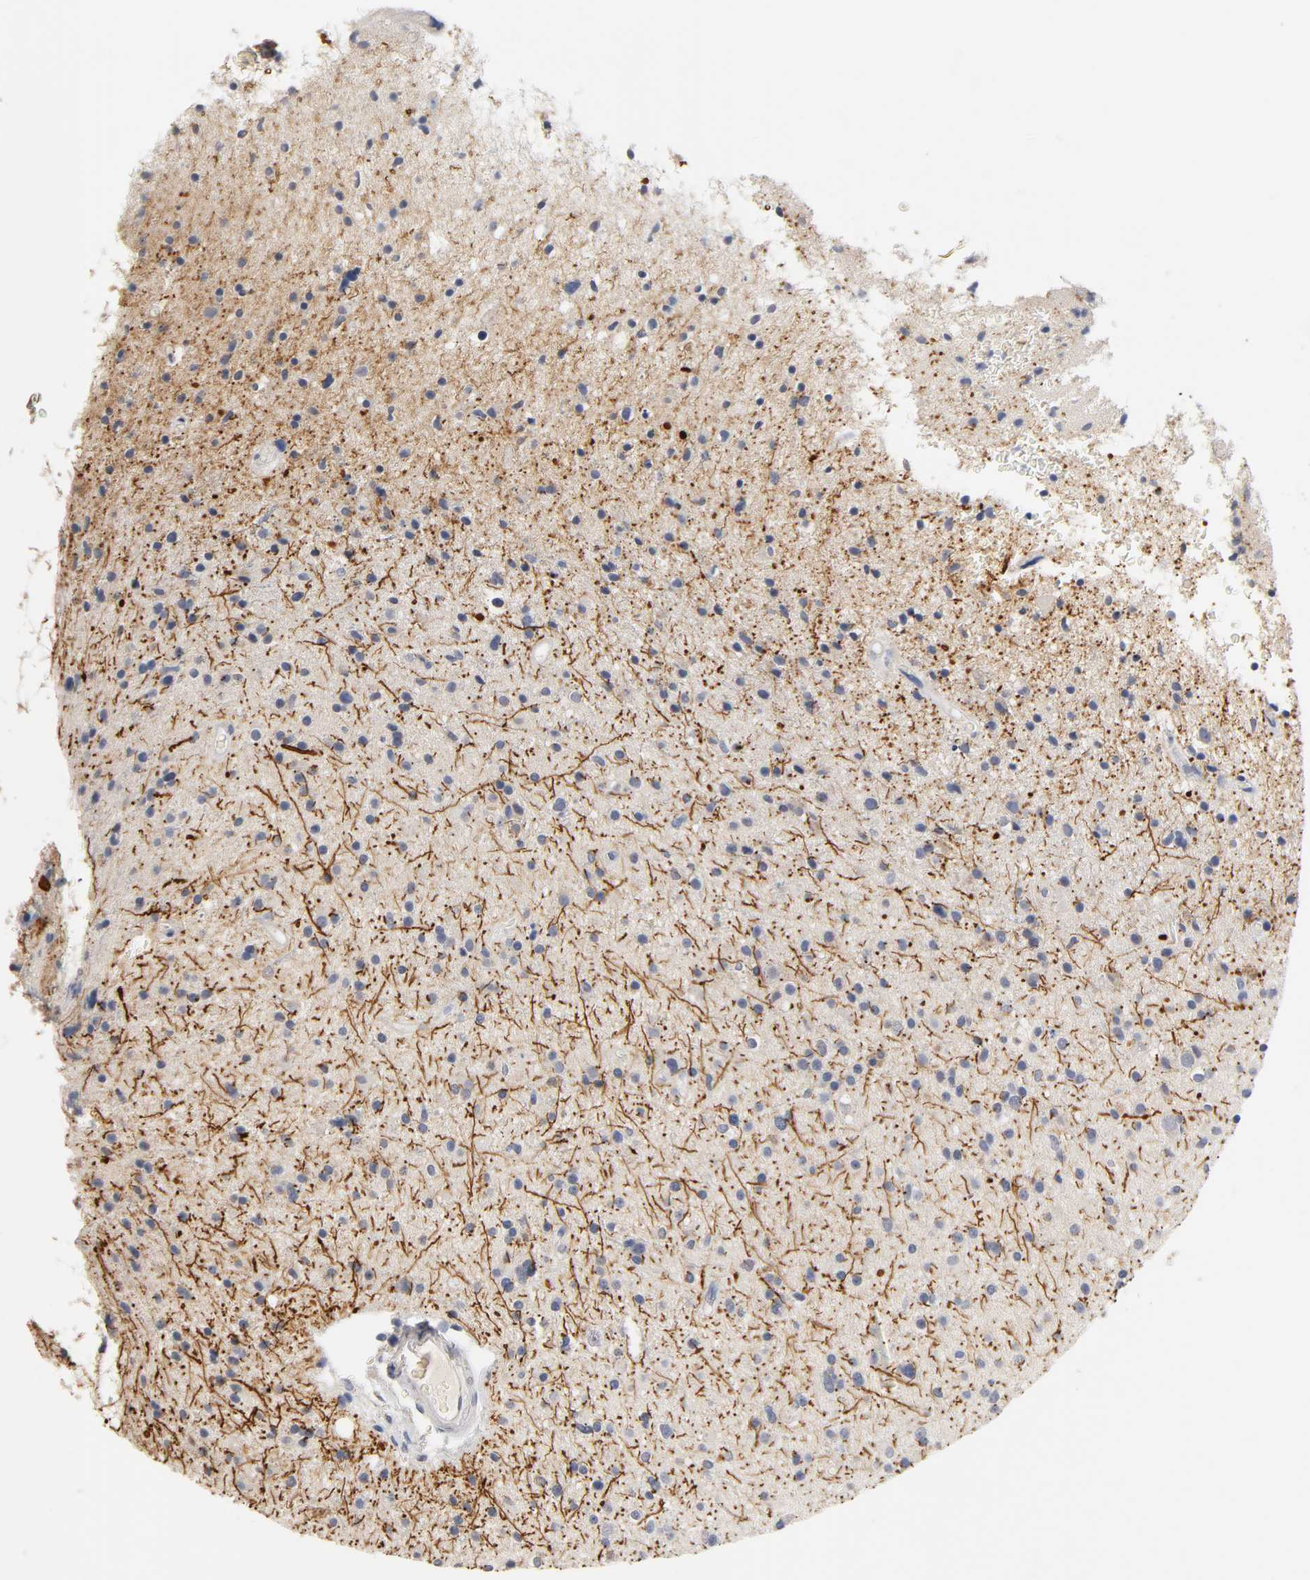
{"staining": {"intensity": "negative", "quantity": "none", "location": "none"}, "tissue": "glioma", "cell_type": "Tumor cells", "image_type": "cancer", "snomed": [{"axis": "morphology", "description": "Glioma, malignant, High grade"}, {"axis": "topography", "description": "Brain"}], "caption": "A high-resolution photomicrograph shows IHC staining of high-grade glioma (malignant), which reveals no significant staining in tumor cells. (IHC, brightfield microscopy, high magnification).", "gene": "OVOL1", "patient": {"sex": "male", "age": 33}}